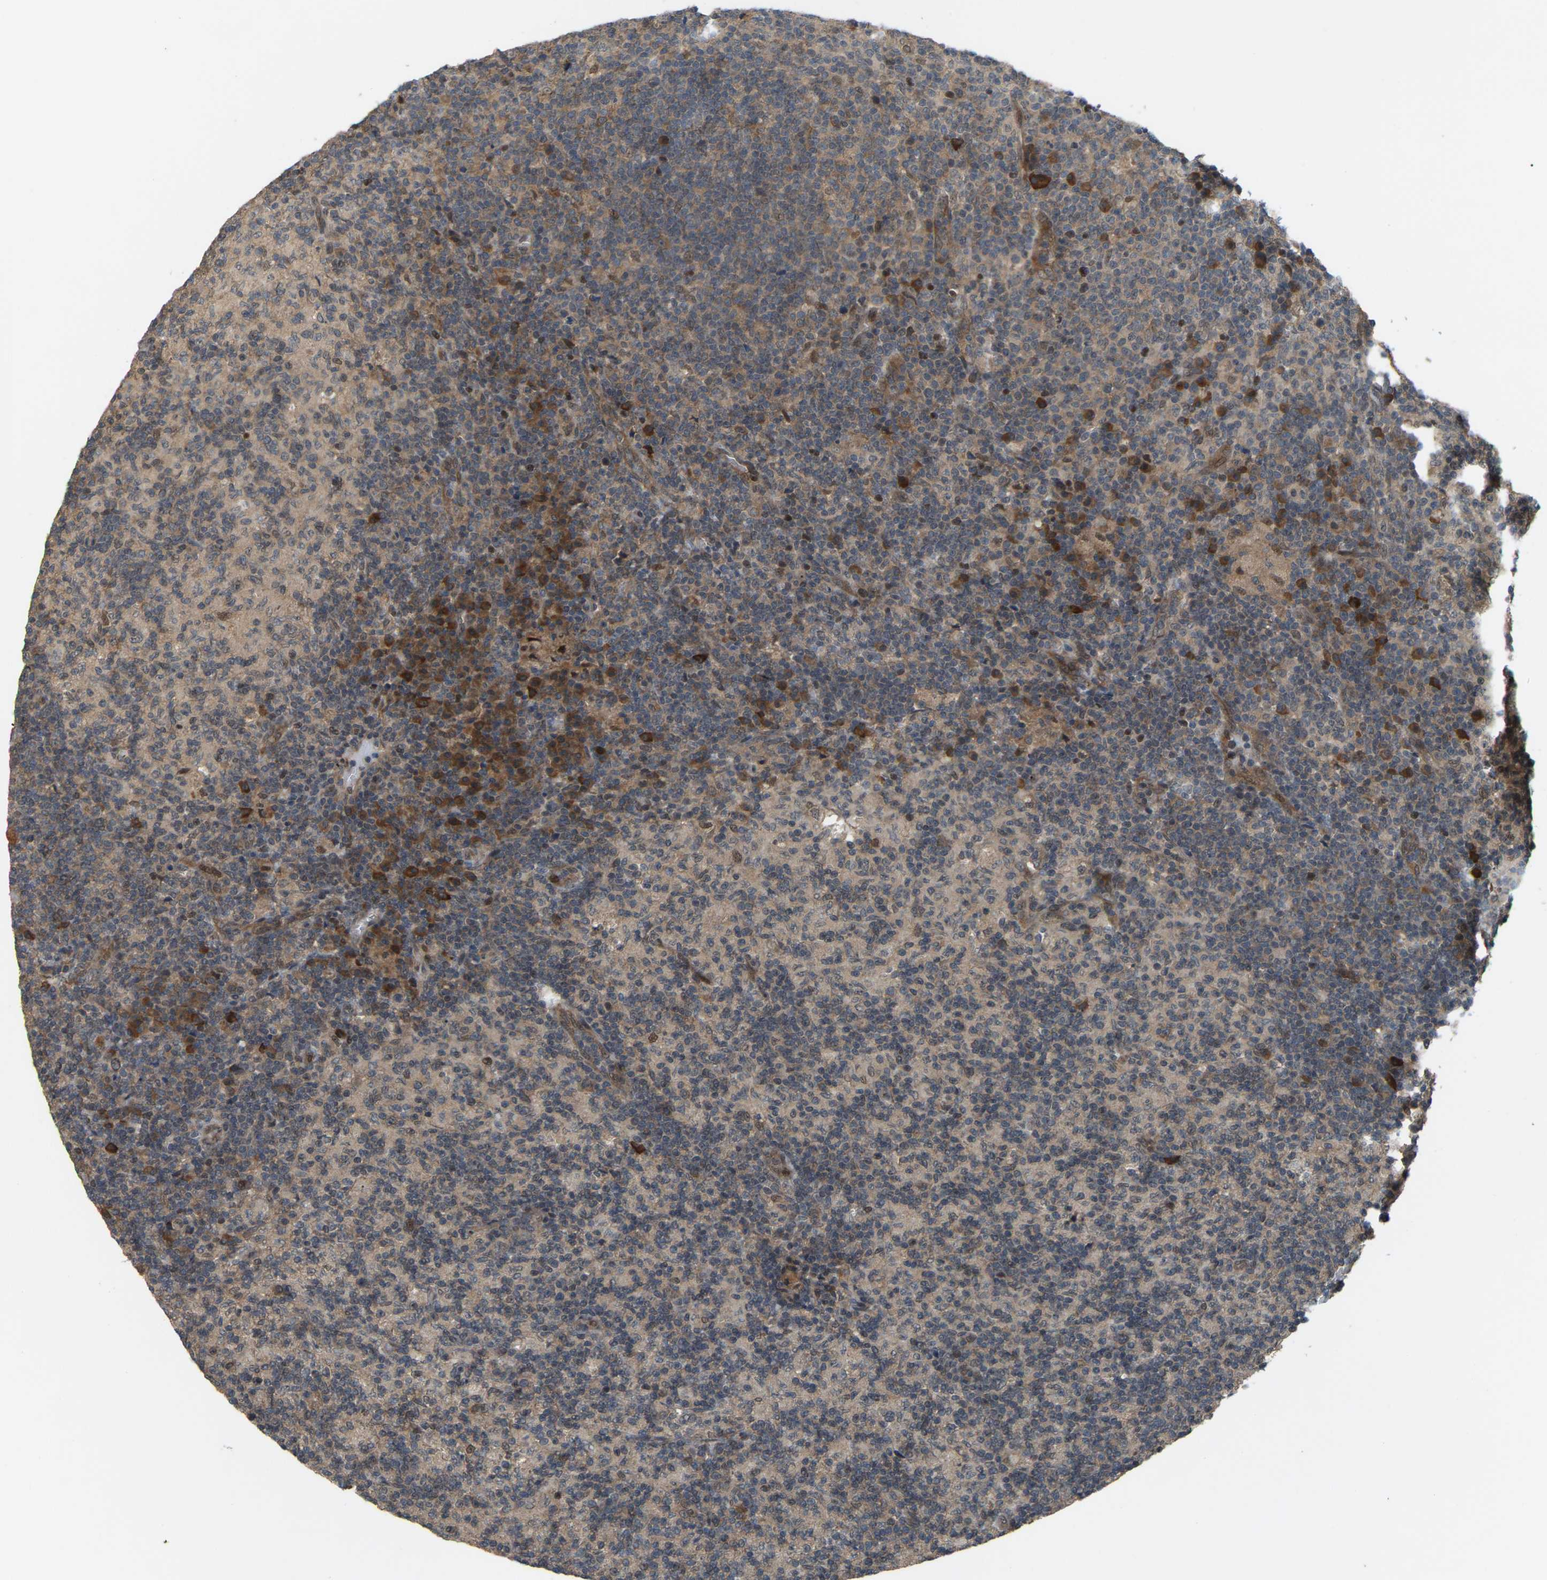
{"staining": {"intensity": "moderate", "quantity": "25%-75%", "location": "cytoplasmic/membranous"}, "tissue": "lymph node", "cell_type": "Germinal center cells", "image_type": "normal", "snomed": [{"axis": "morphology", "description": "Normal tissue, NOS"}, {"axis": "morphology", "description": "Inflammation, NOS"}, {"axis": "topography", "description": "Lymph node"}], "caption": "Germinal center cells reveal moderate cytoplasmic/membranous positivity in approximately 25%-75% of cells in benign lymph node. The staining was performed using DAB to visualize the protein expression in brown, while the nuclei were stained in blue with hematoxylin (Magnification: 20x).", "gene": "CROT", "patient": {"sex": "male", "age": 55}}